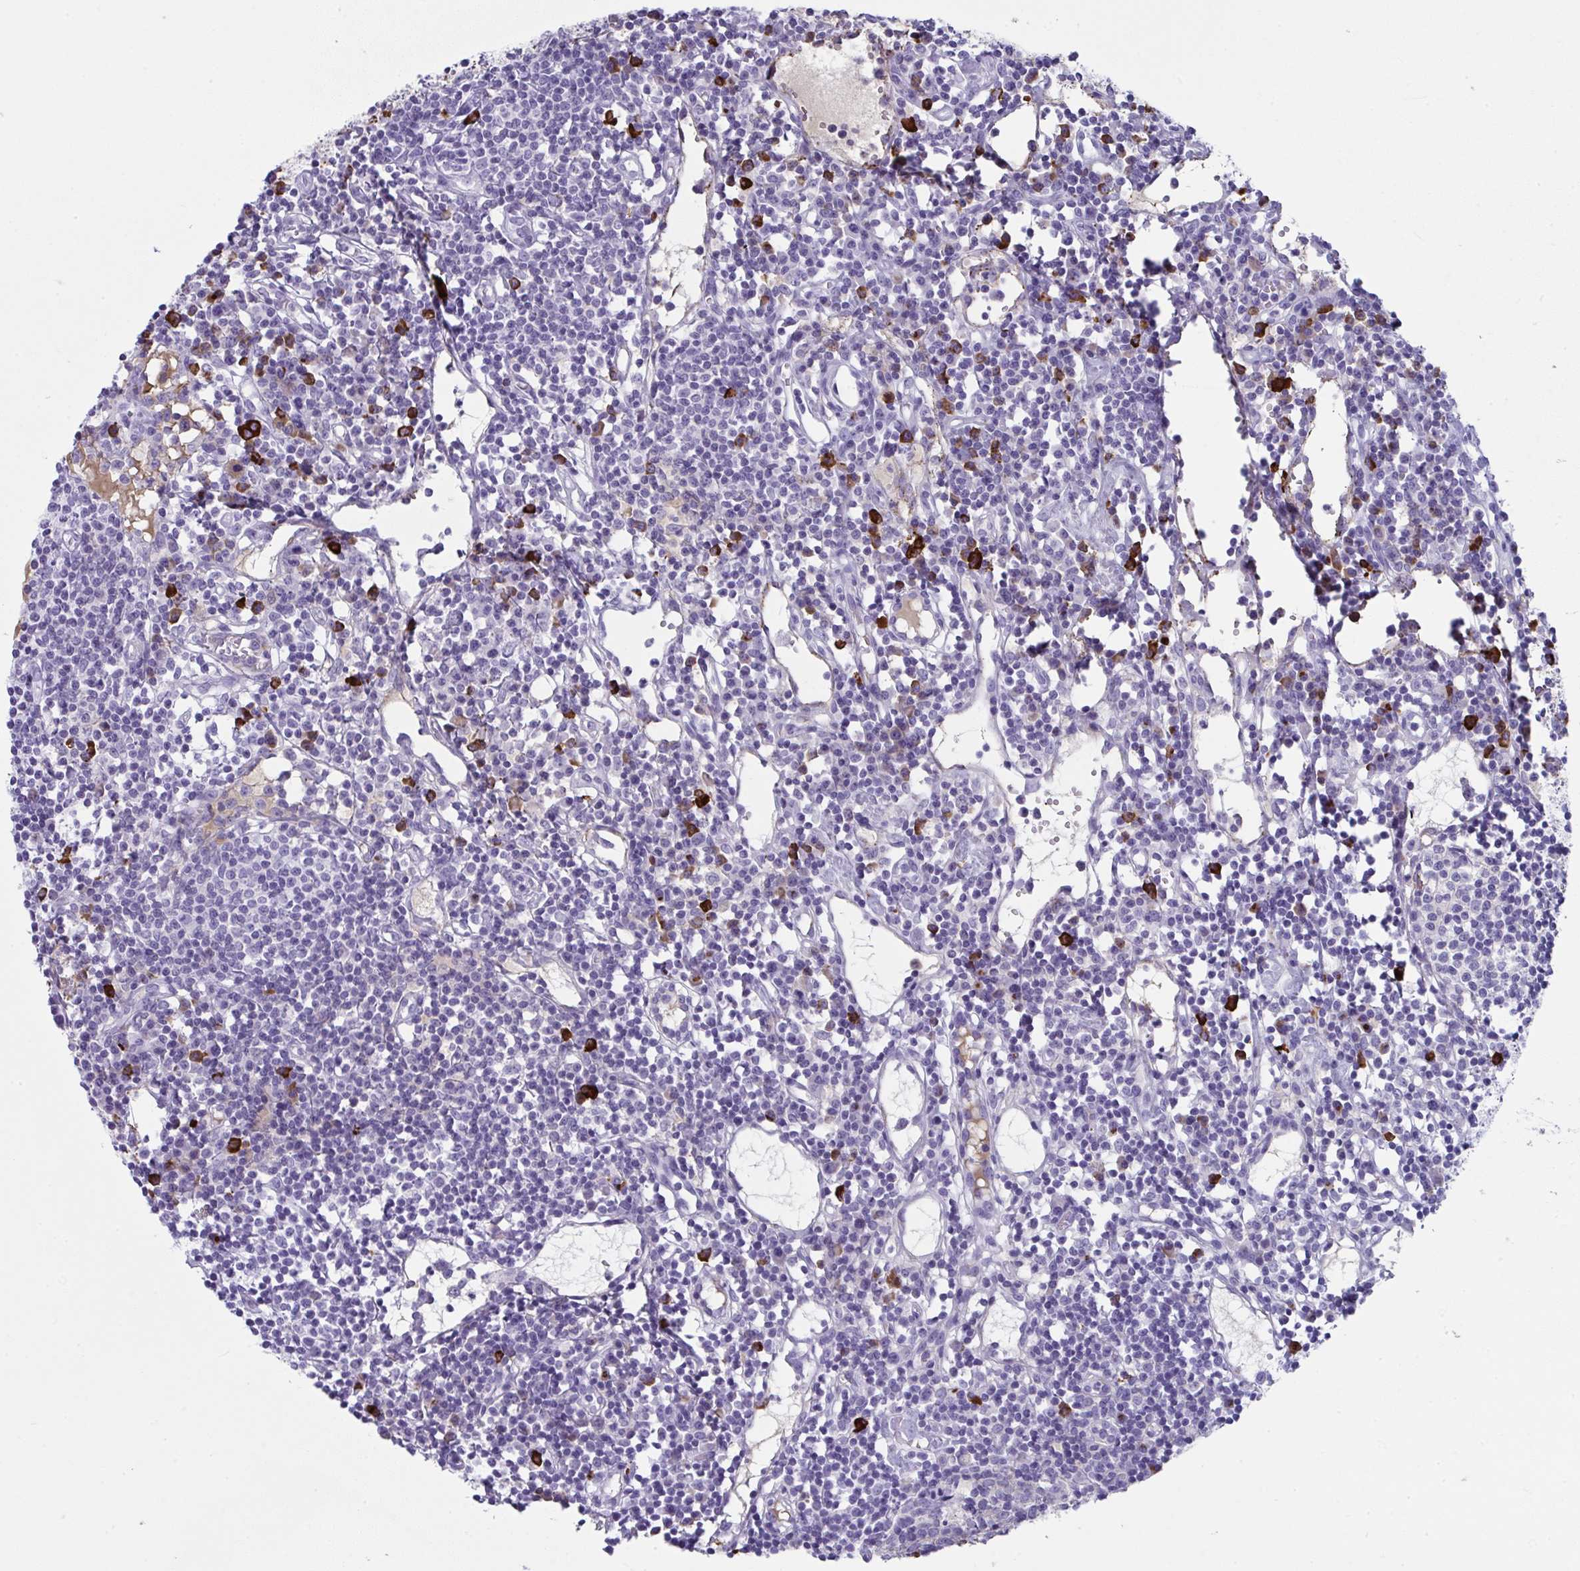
{"staining": {"intensity": "strong", "quantity": "<25%", "location": "cytoplasmic/membranous"}, "tissue": "lymph node", "cell_type": "Germinal center cells", "image_type": "normal", "snomed": [{"axis": "morphology", "description": "Normal tissue, NOS"}, {"axis": "topography", "description": "Lymph node"}], "caption": "A histopathology image of lymph node stained for a protein displays strong cytoplasmic/membranous brown staining in germinal center cells.", "gene": "JCHAIN", "patient": {"sex": "female", "age": 78}}